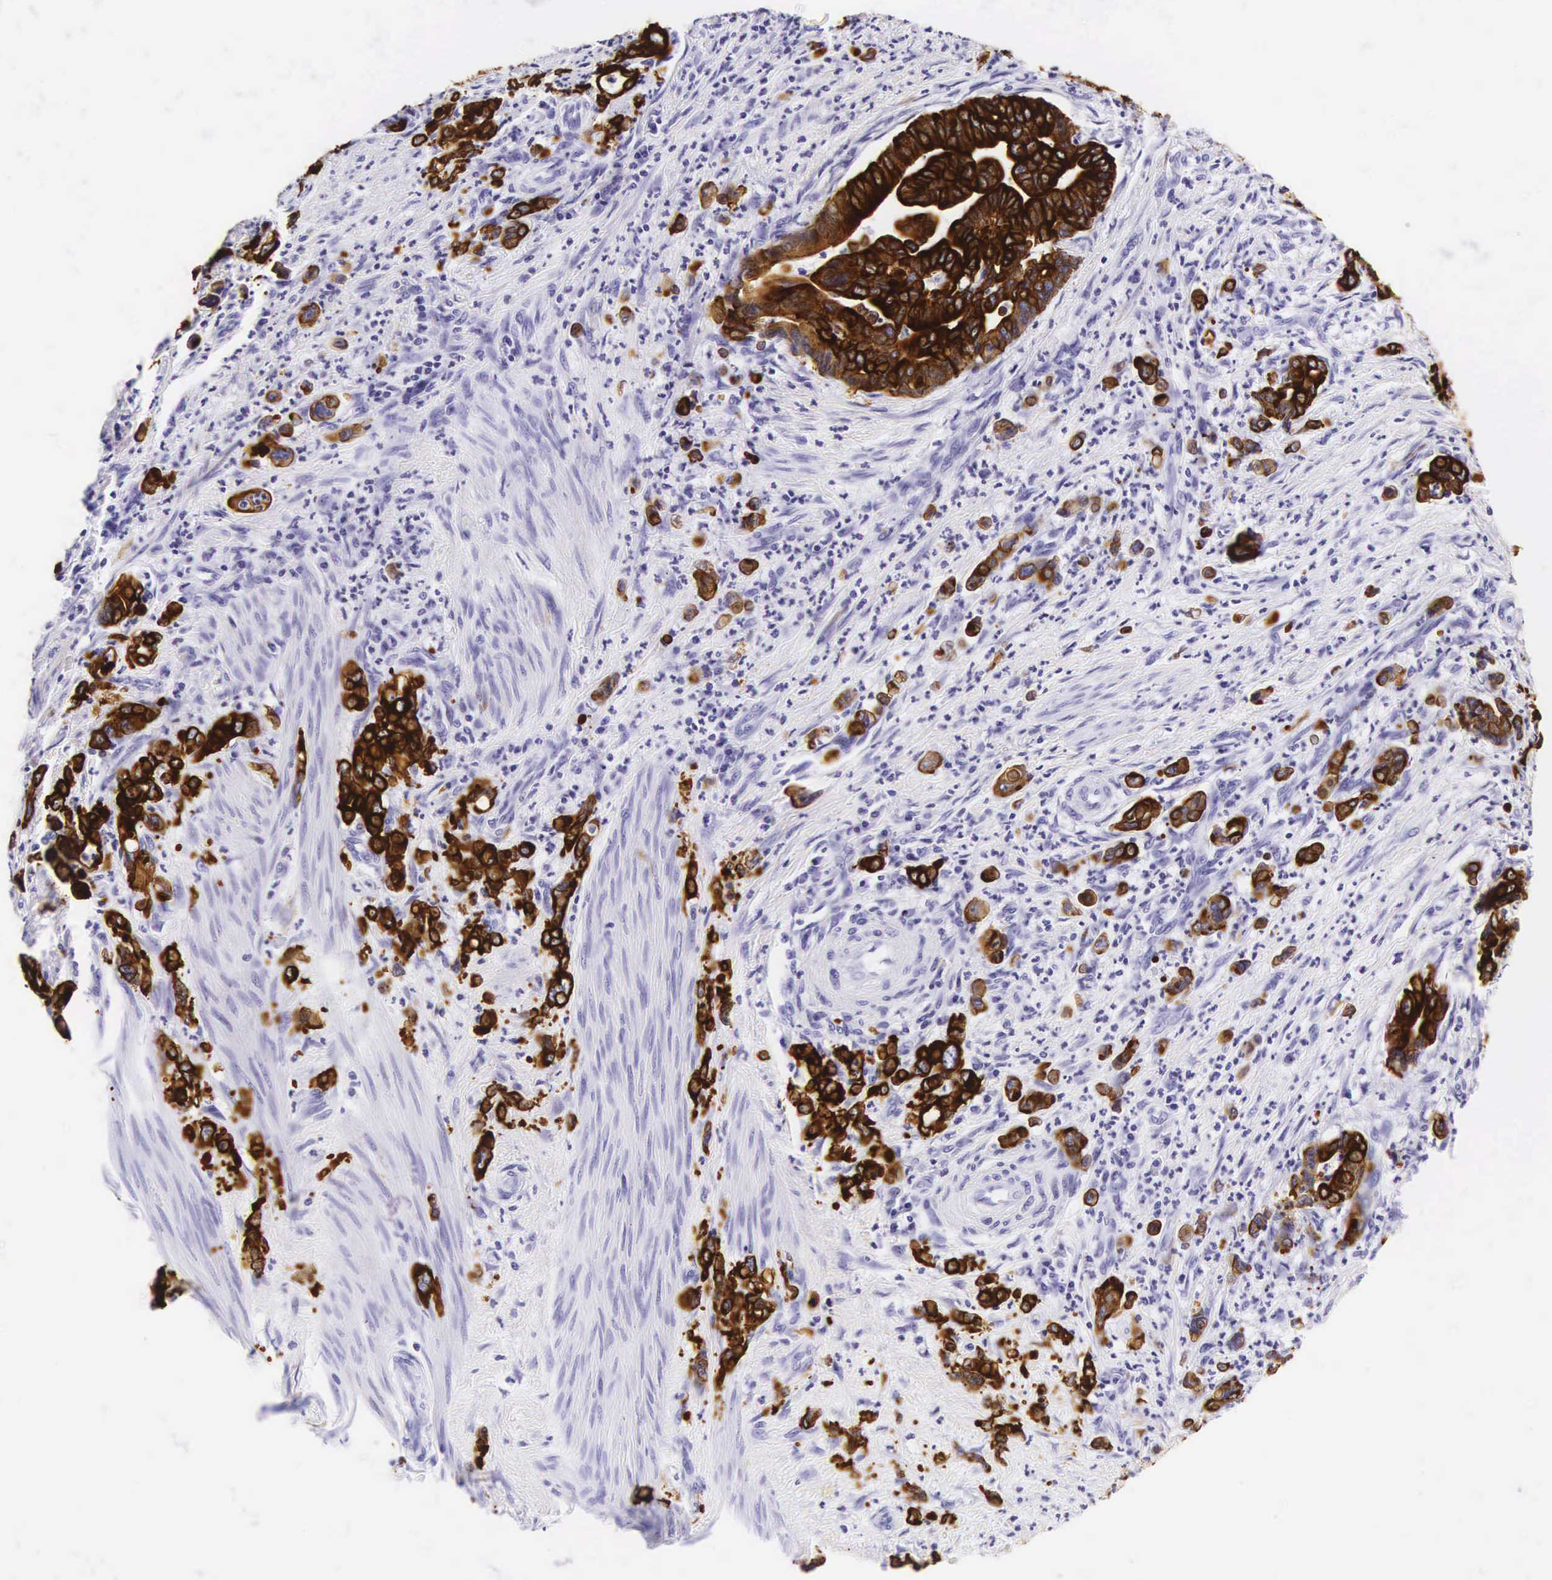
{"staining": {"intensity": "strong", "quantity": ">75%", "location": "cytoplasmic/membranous"}, "tissue": "stomach cancer", "cell_type": "Tumor cells", "image_type": "cancer", "snomed": [{"axis": "morphology", "description": "Adenocarcinoma, NOS"}, {"axis": "topography", "description": "Stomach"}], "caption": "Immunohistochemistry (IHC) (DAB) staining of human stomach adenocarcinoma demonstrates strong cytoplasmic/membranous protein expression in approximately >75% of tumor cells.", "gene": "KRT18", "patient": {"sex": "female", "age": 76}}